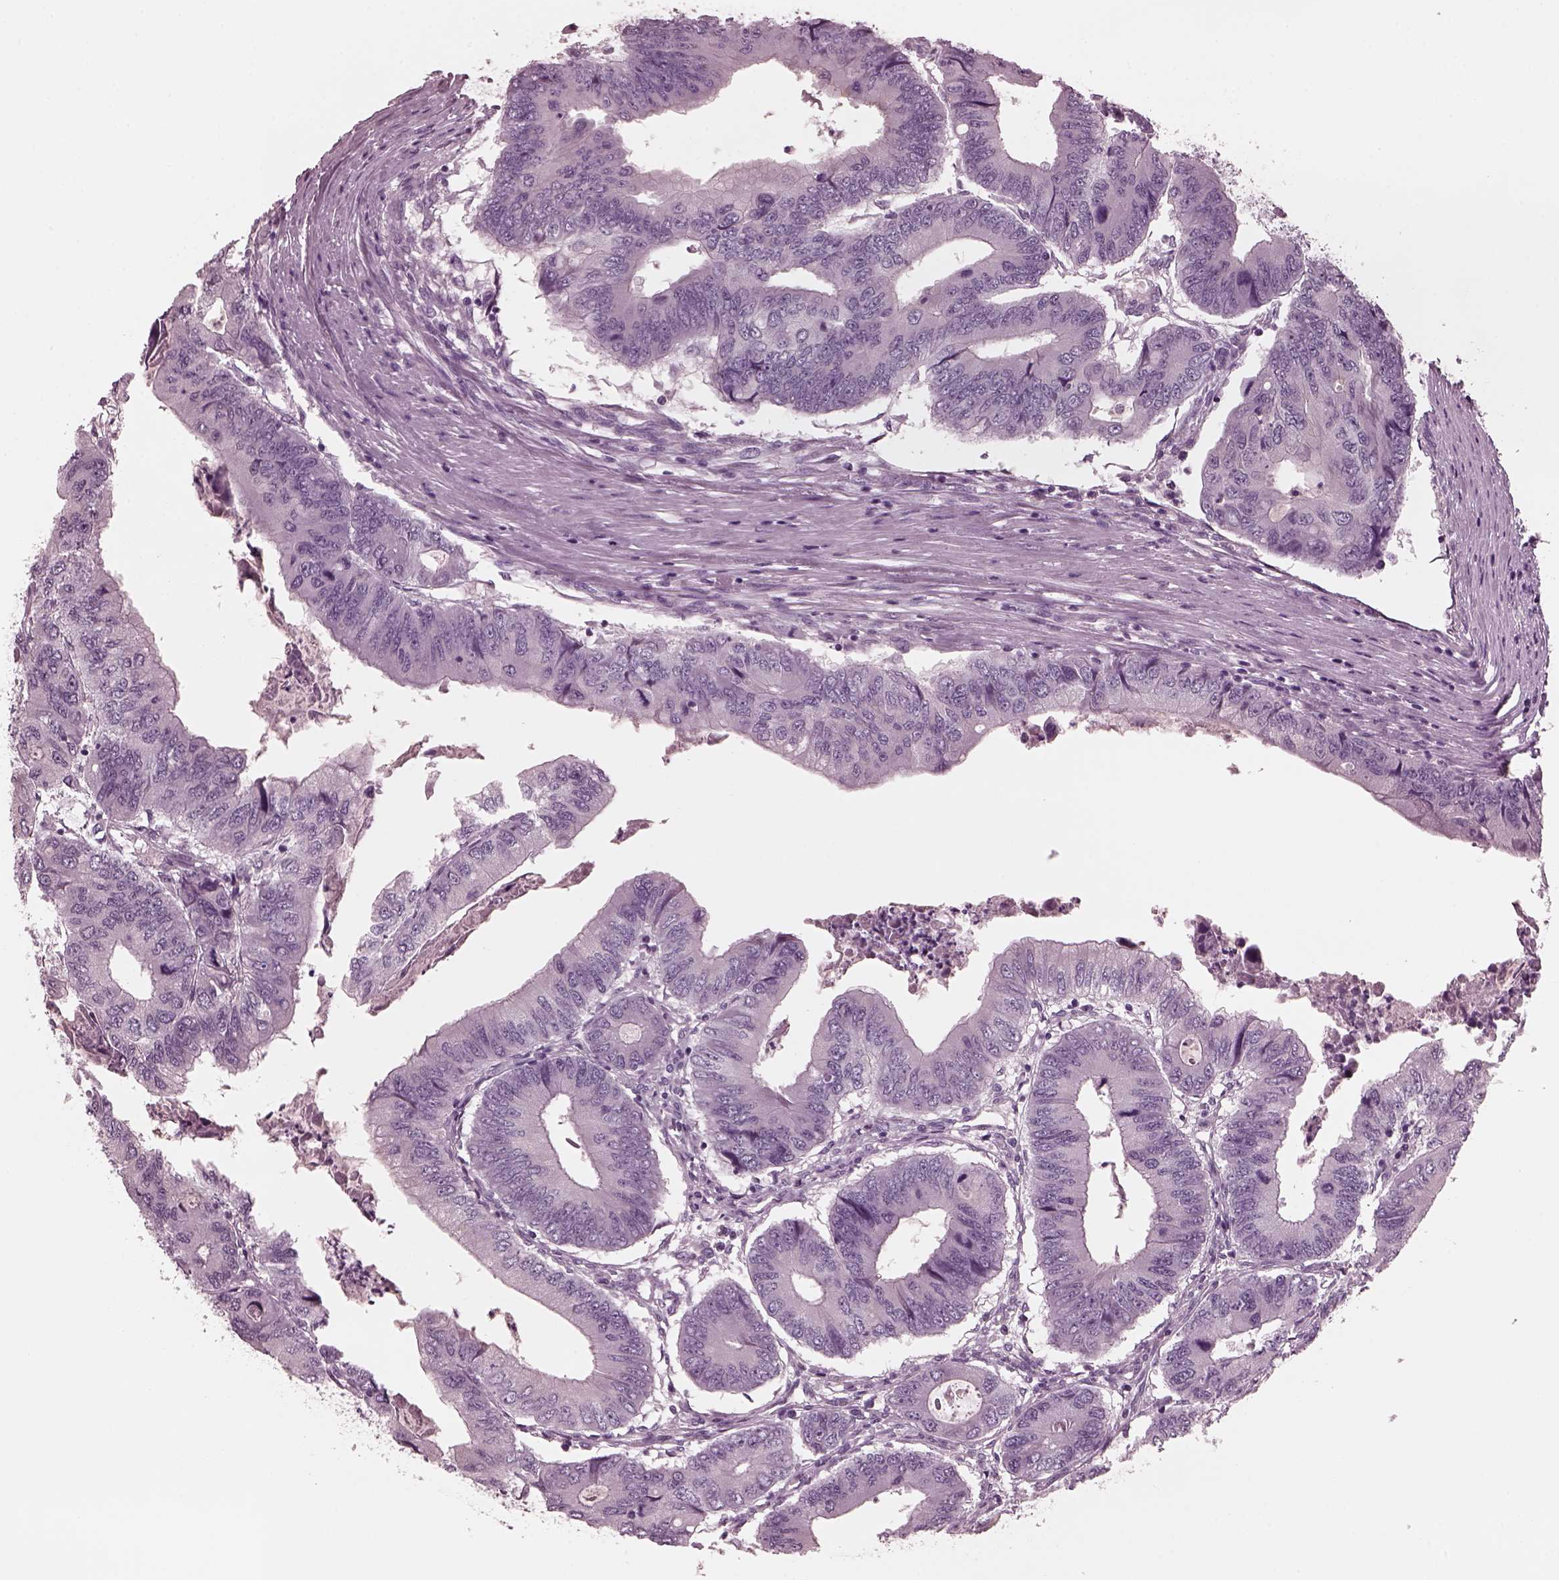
{"staining": {"intensity": "negative", "quantity": "none", "location": "none"}, "tissue": "colorectal cancer", "cell_type": "Tumor cells", "image_type": "cancer", "snomed": [{"axis": "morphology", "description": "Adenocarcinoma, NOS"}, {"axis": "topography", "description": "Colon"}], "caption": "The histopathology image demonstrates no significant expression in tumor cells of colorectal cancer.", "gene": "CGA", "patient": {"sex": "male", "age": 53}}